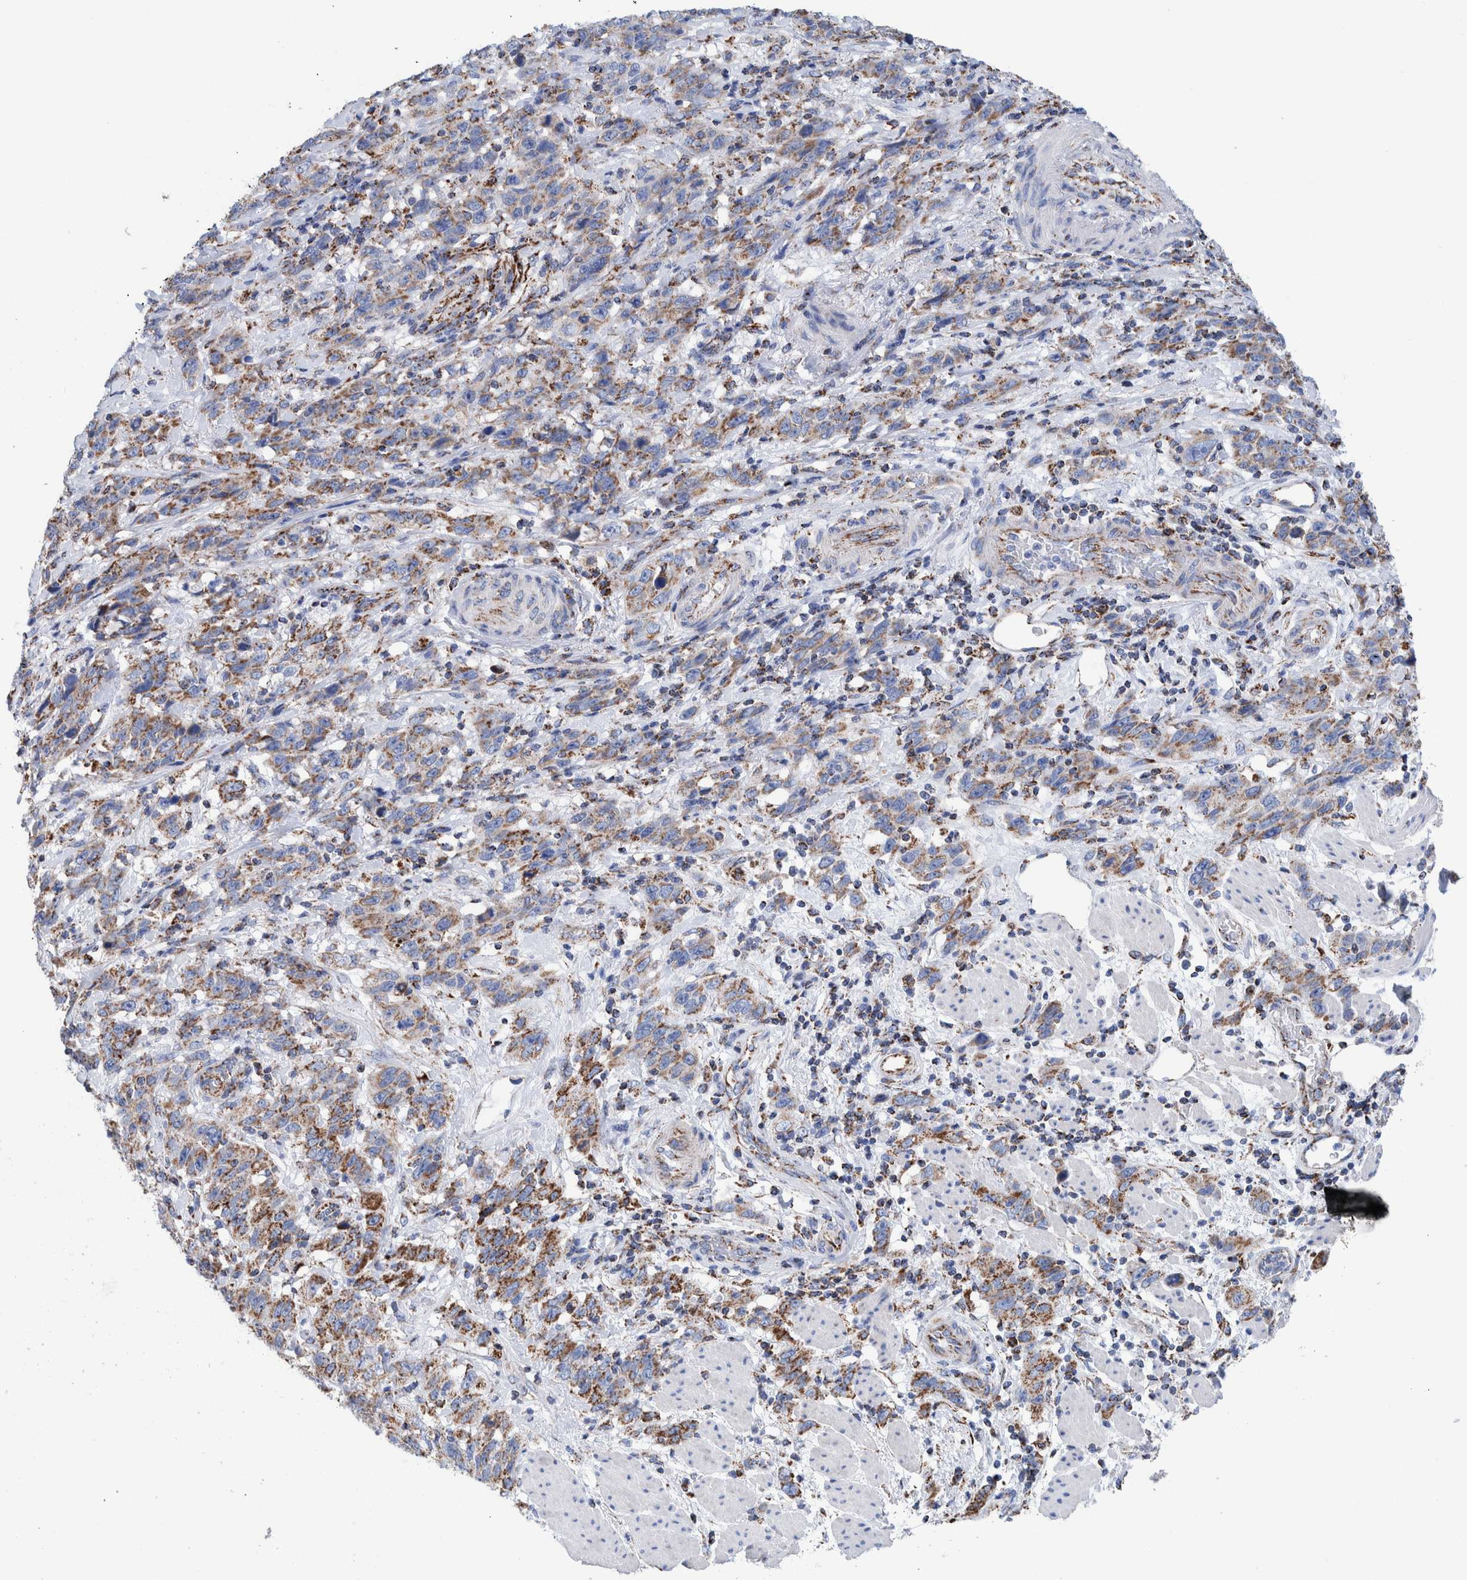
{"staining": {"intensity": "weak", "quantity": ">75%", "location": "cytoplasmic/membranous"}, "tissue": "stomach cancer", "cell_type": "Tumor cells", "image_type": "cancer", "snomed": [{"axis": "morphology", "description": "Adenocarcinoma, NOS"}, {"axis": "topography", "description": "Stomach"}], "caption": "Immunohistochemical staining of stomach adenocarcinoma shows weak cytoplasmic/membranous protein expression in about >75% of tumor cells.", "gene": "DECR1", "patient": {"sex": "male", "age": 48}}